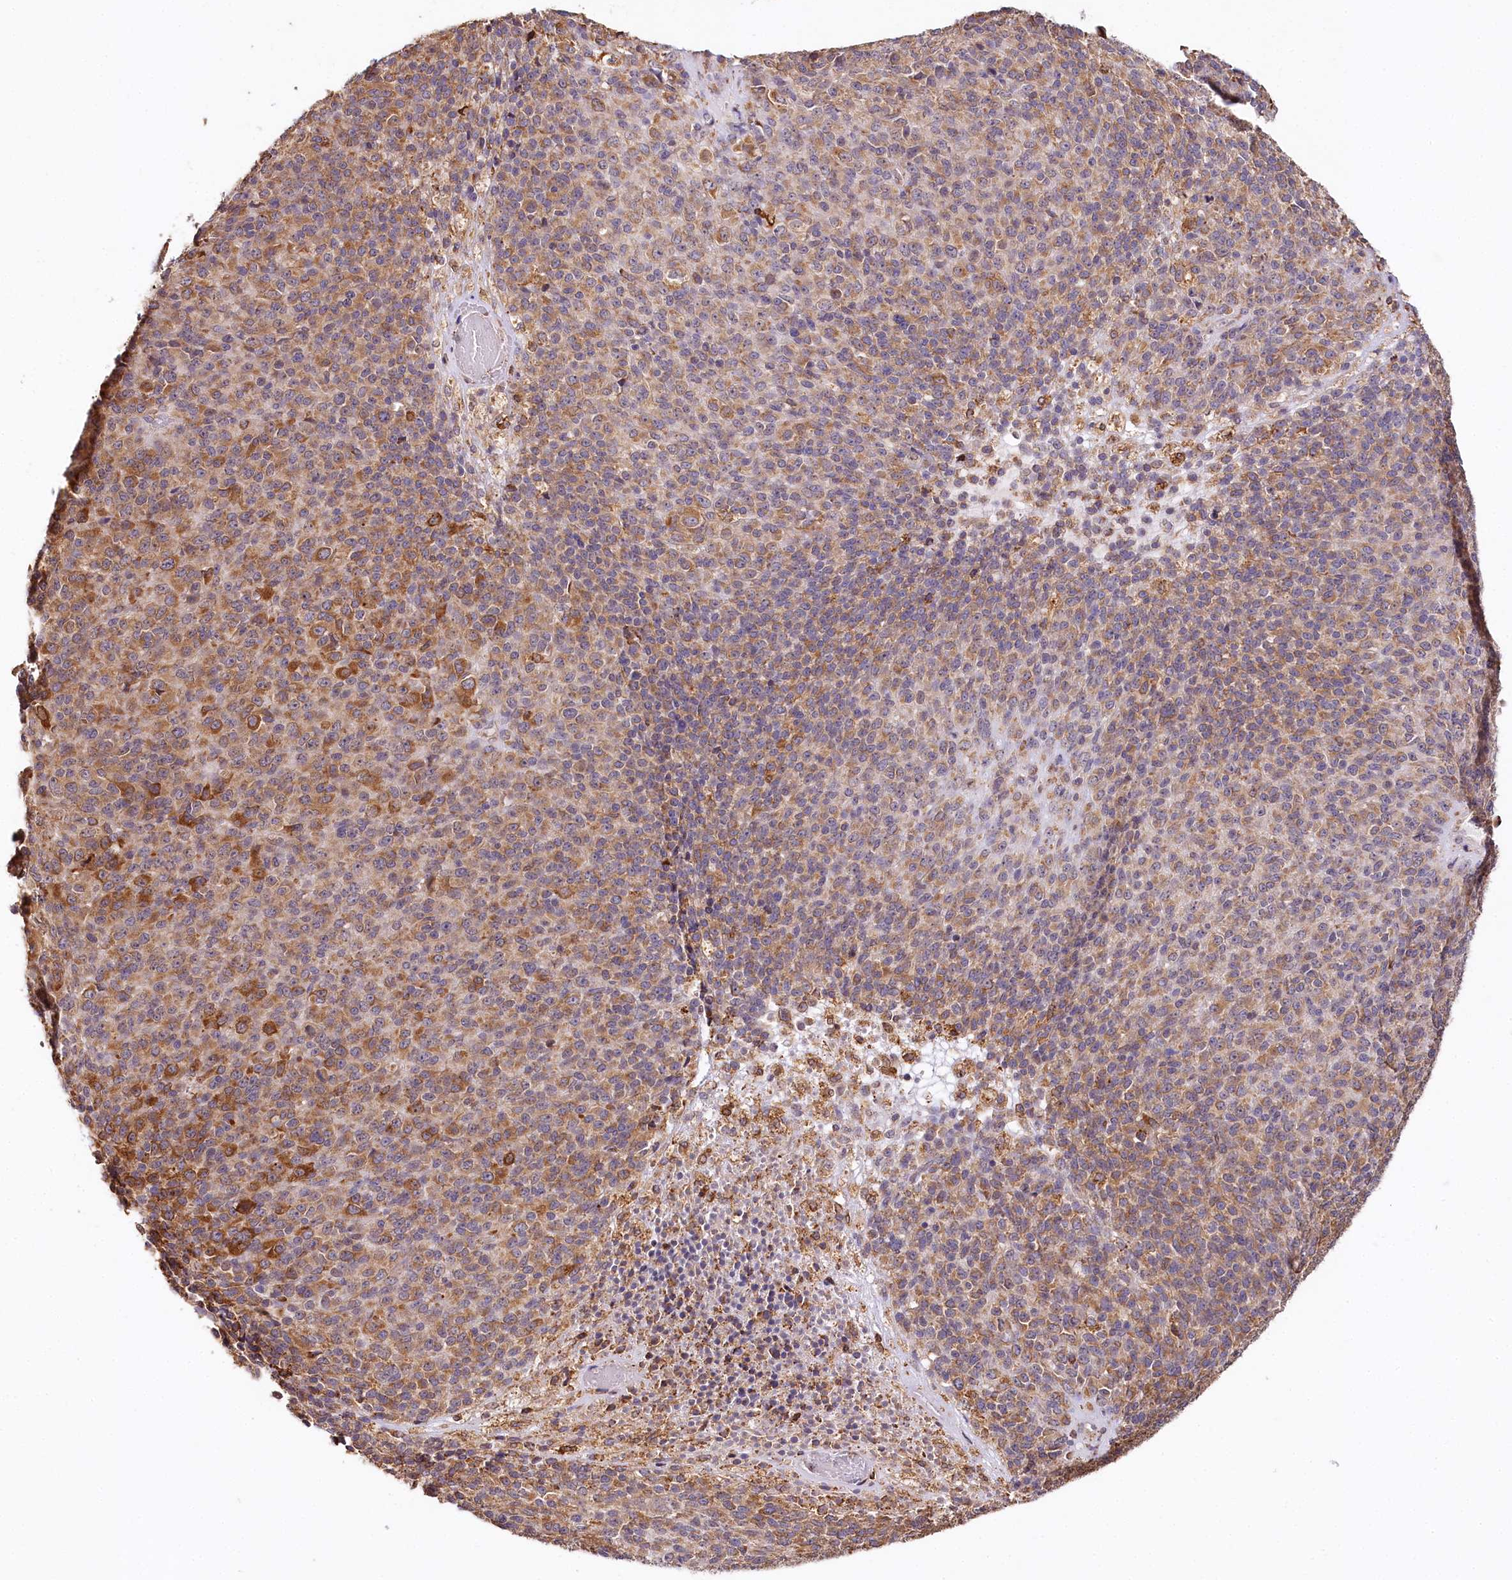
{"staining": {"intensity": "strong", "quantity": "25%-75%", "location": "cytoplasmic/membranous"}, "tissue": "melanoma", "cell_type": "Tumor cells", "image_type": "cancer", "snomed": [{"axis": "morphology", "description": "Malignant melanoma, Metastatic site"}, {"axis": "topography", "description": "Brain"}], "caption": "Melanoma tissue exhibits strong cytoplasmic/membranous expression in approximately 25%-75% of tumor cells, visualized by immunohistochemistry.", "gene": "VEGFA", "patient": {"sex": "female", "age": 56}}